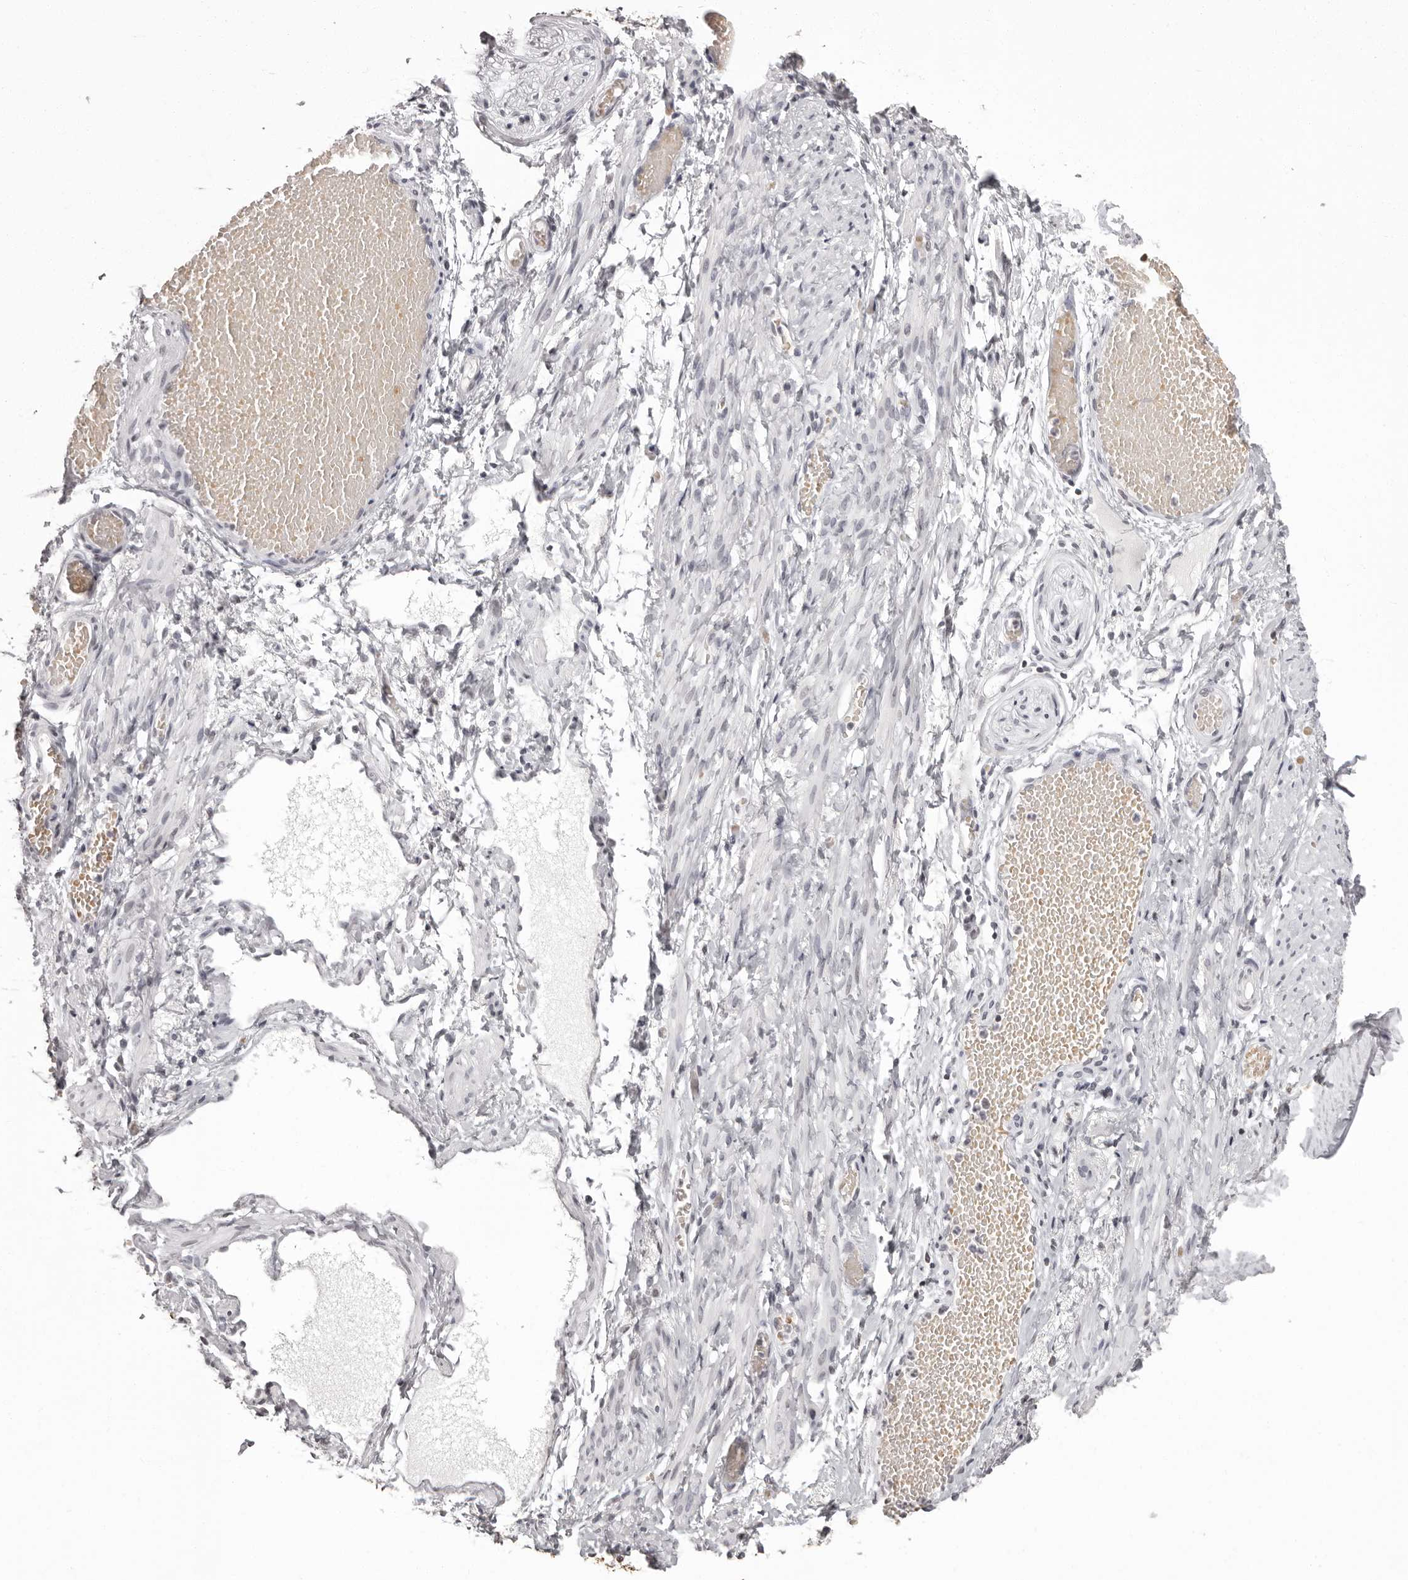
{"staining": {"intensity": "negative", "quantity": "none", "location": "none"}, "tissue": "adipose tissue", "cell_type": "Adipocytes", "image_type": "normal", "snomed": [{"axis": "morphology", "description": "Normal tissue, NOS"}, {"axis": "topography", "description": "Smooth muscle"}, {"axis": "topography", "description": "Peripheral nerve tissue"}], "caption": "High power microscopy image of an IHC image of normal adipose tissue, revealing no significant expression in adipocytes. (DAB immunohistochemistry (IHC) visualized using brightfield microscopy, high magnification).", "gene": "C8orf74", "patient": {"sex": "female", "age": 39}}